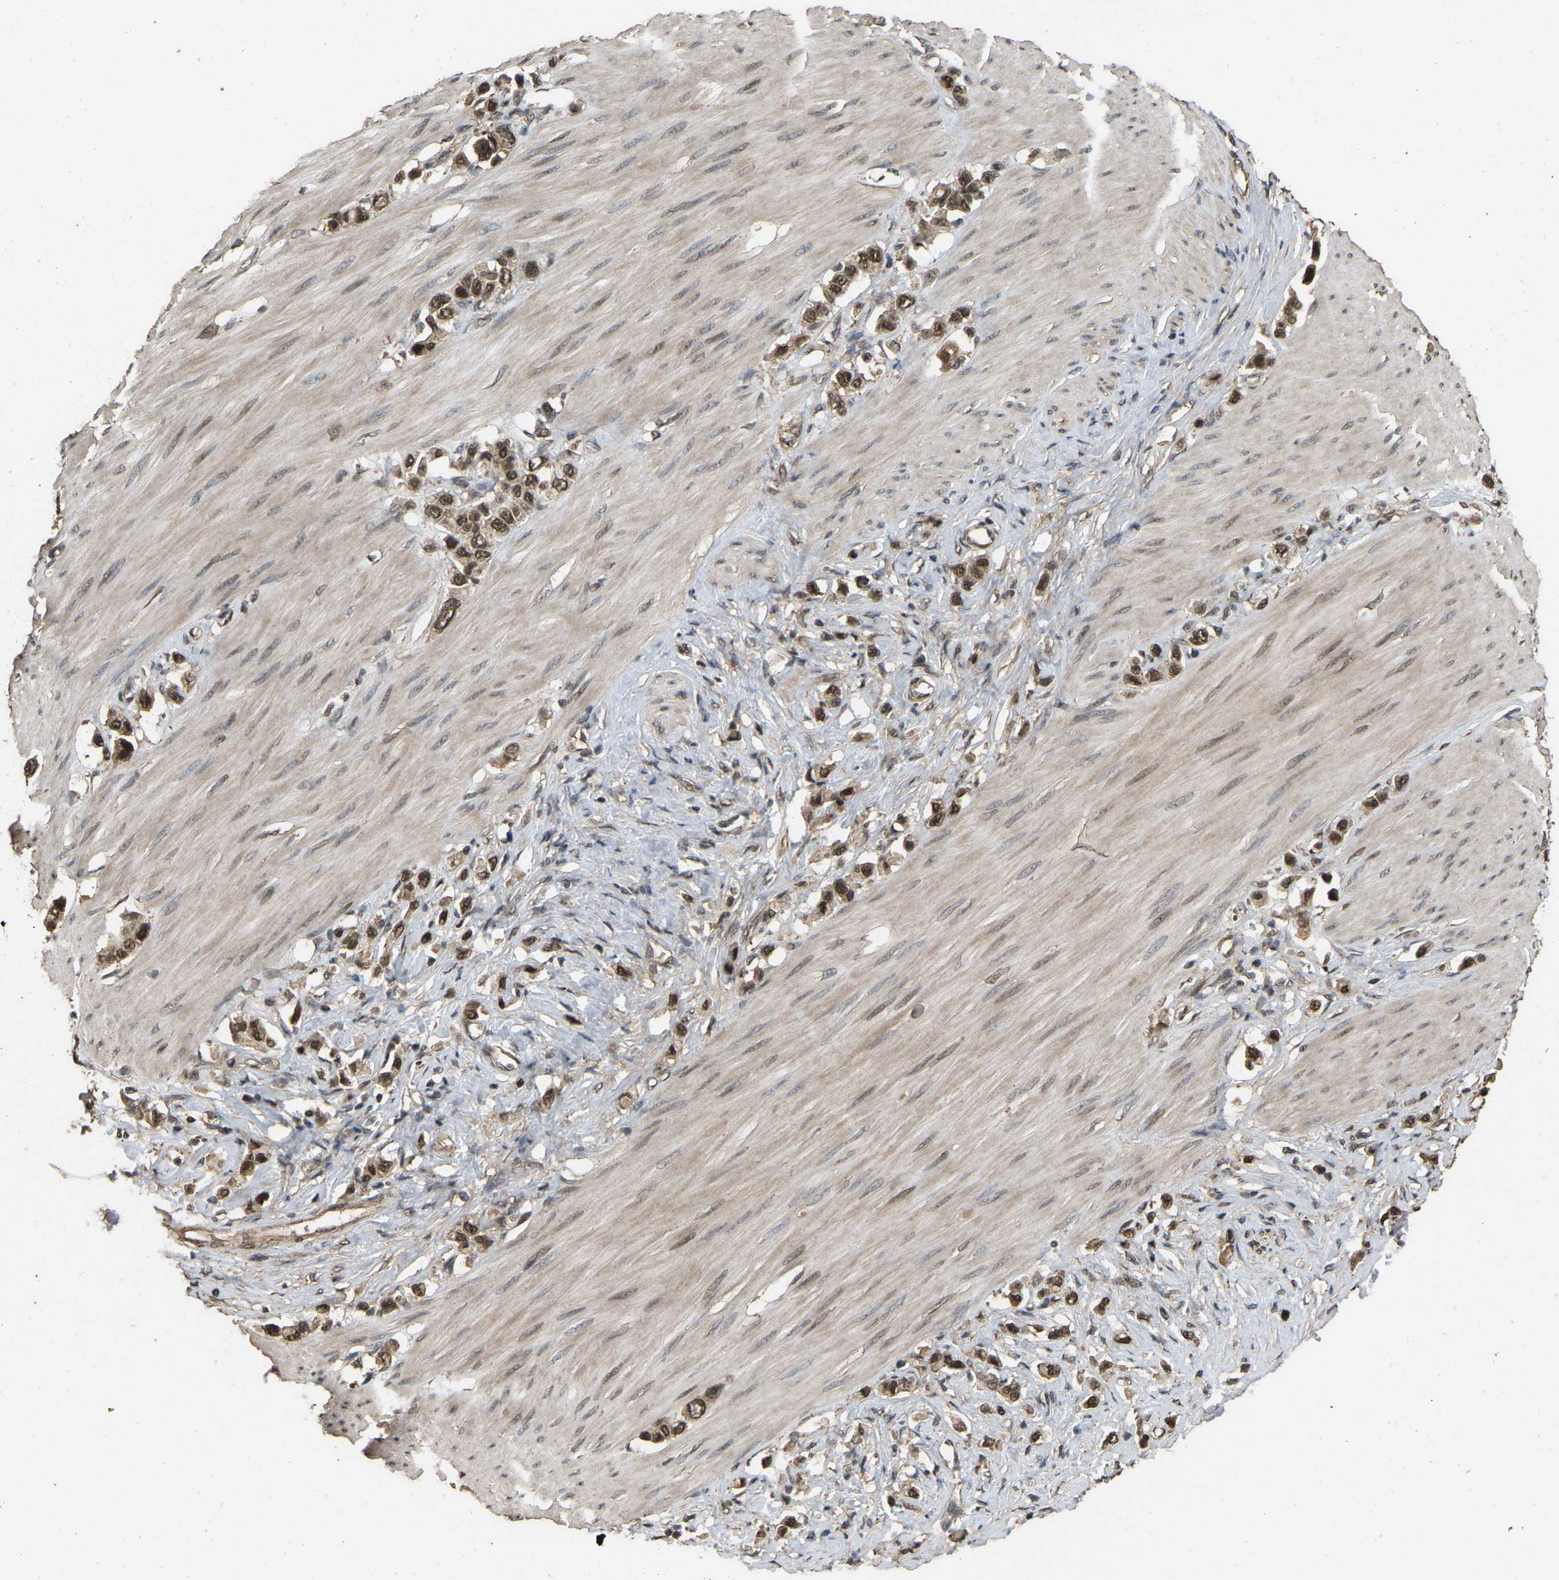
{"staining": {"intensity": "moderate", "quantity": ">75%", "location": "nuclear"}, "tissue": "stomach cancer", "cell_type": "Tumor cells", "image_type": "cancer", "snomed": [{"axis": "morphology", "description": "Adenocarcinoma, NOS"}, {"axis": "topography", "description": "Stomach"}], "caption": "Immunohistochemical staining of stomach cancer shows moderate nuclear protein positivity in approximately >75% of tumor cells.", "gene": "ARHGAP23", "patient": {"sex": "female", "age": 65}}